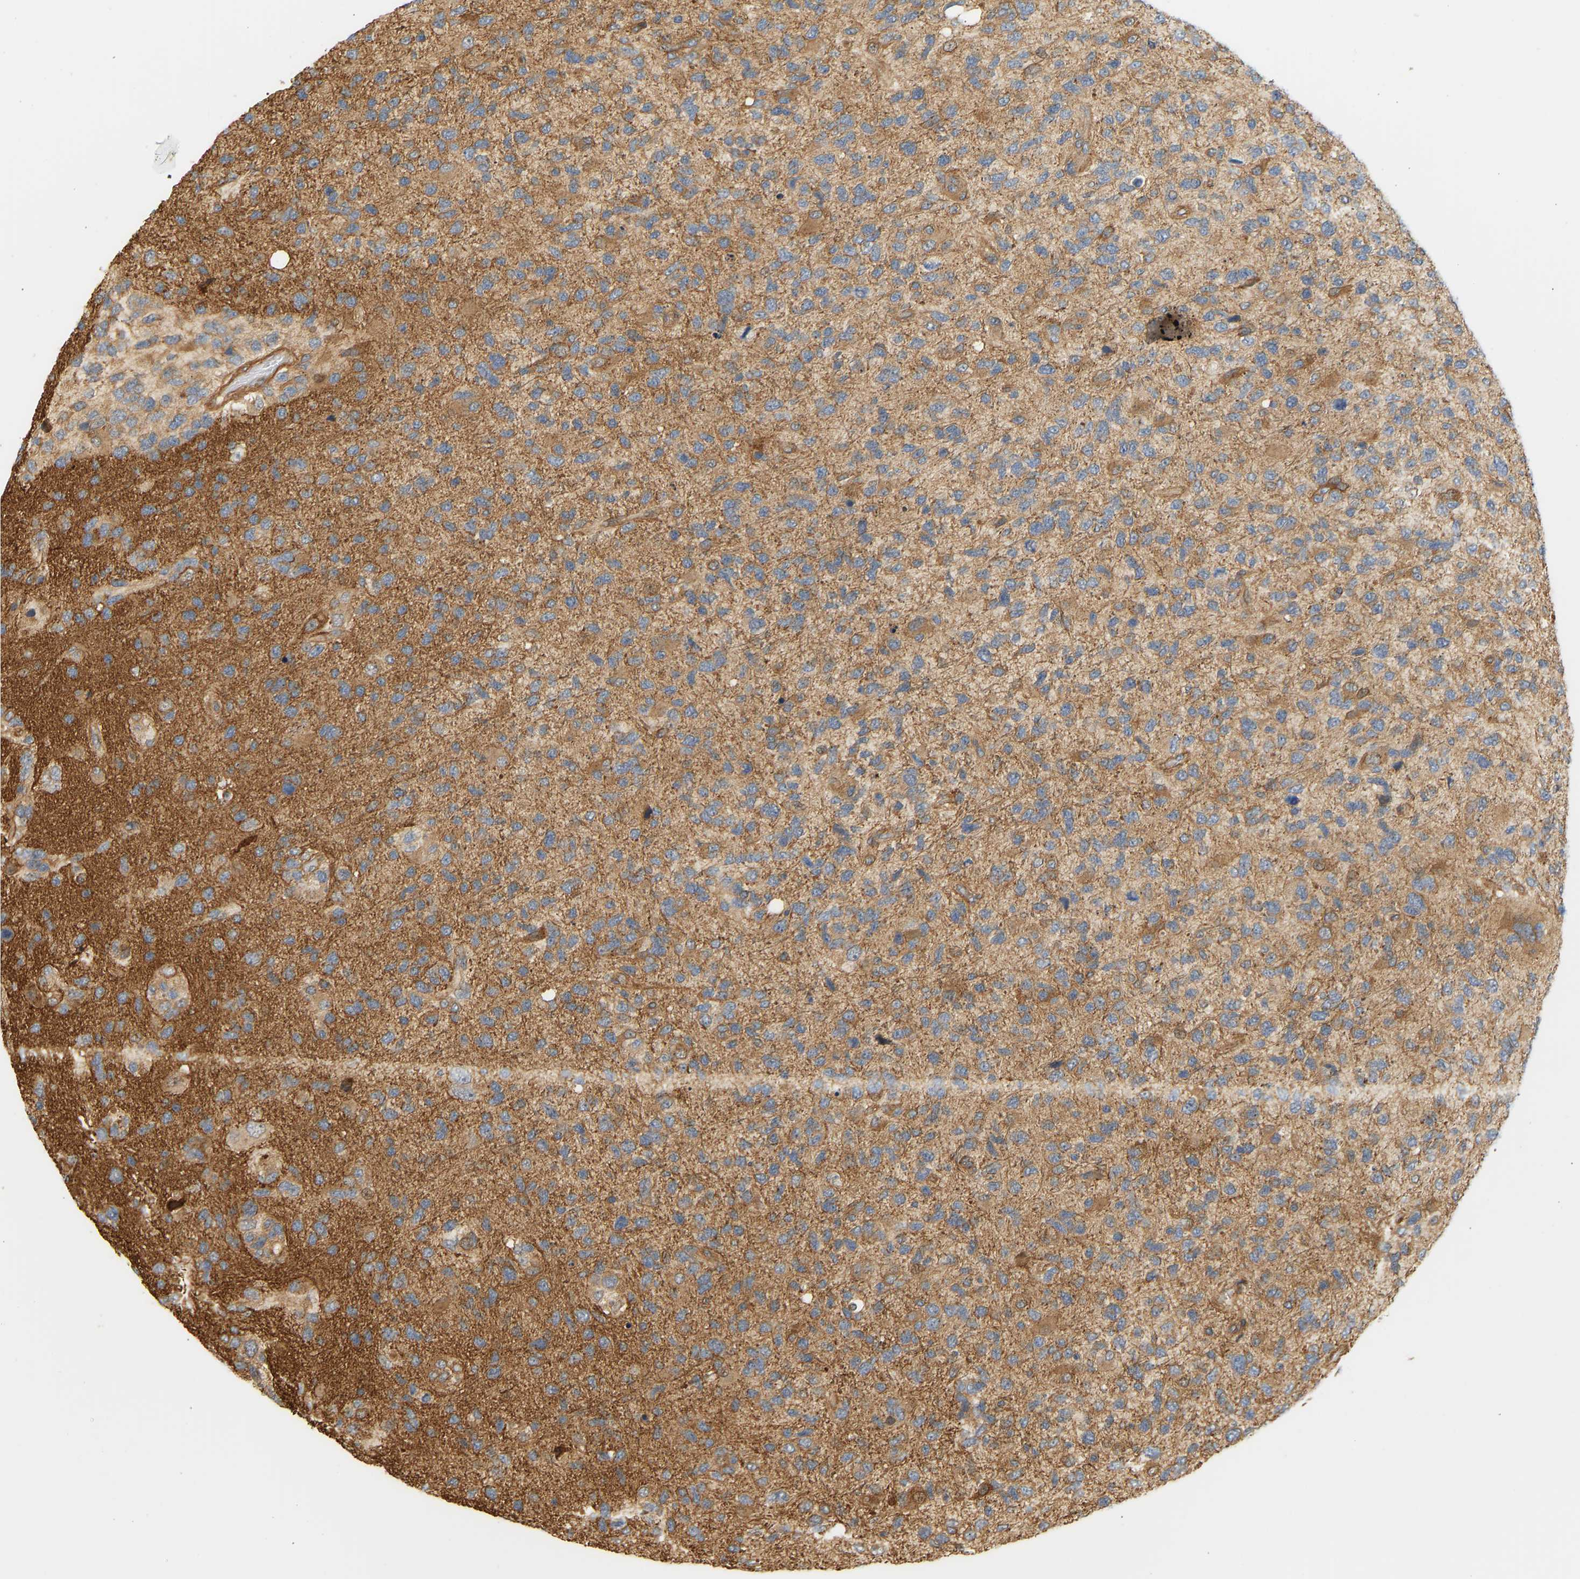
{"staining": {"intensity": "weak", "quantity": "25%-75%", "location": "cytoplasmic/membranous"}, "tissue": "glioma", "cell_type": "Tumor cells", "image_type": "cancer", "snomed": [{"axis": "morphology", "description": "Glioma, malignant, High grade"}, {"axis": "topography", "description": "Brain"}], "caption": "Glioma was stained to show a protein in brown. There is low levels of weak cytoplasmic/membranous staining in approximately 25%-75% of tumor cells.", "gene": "CEP57", "patient": {"sex": "female", "age": 58}}